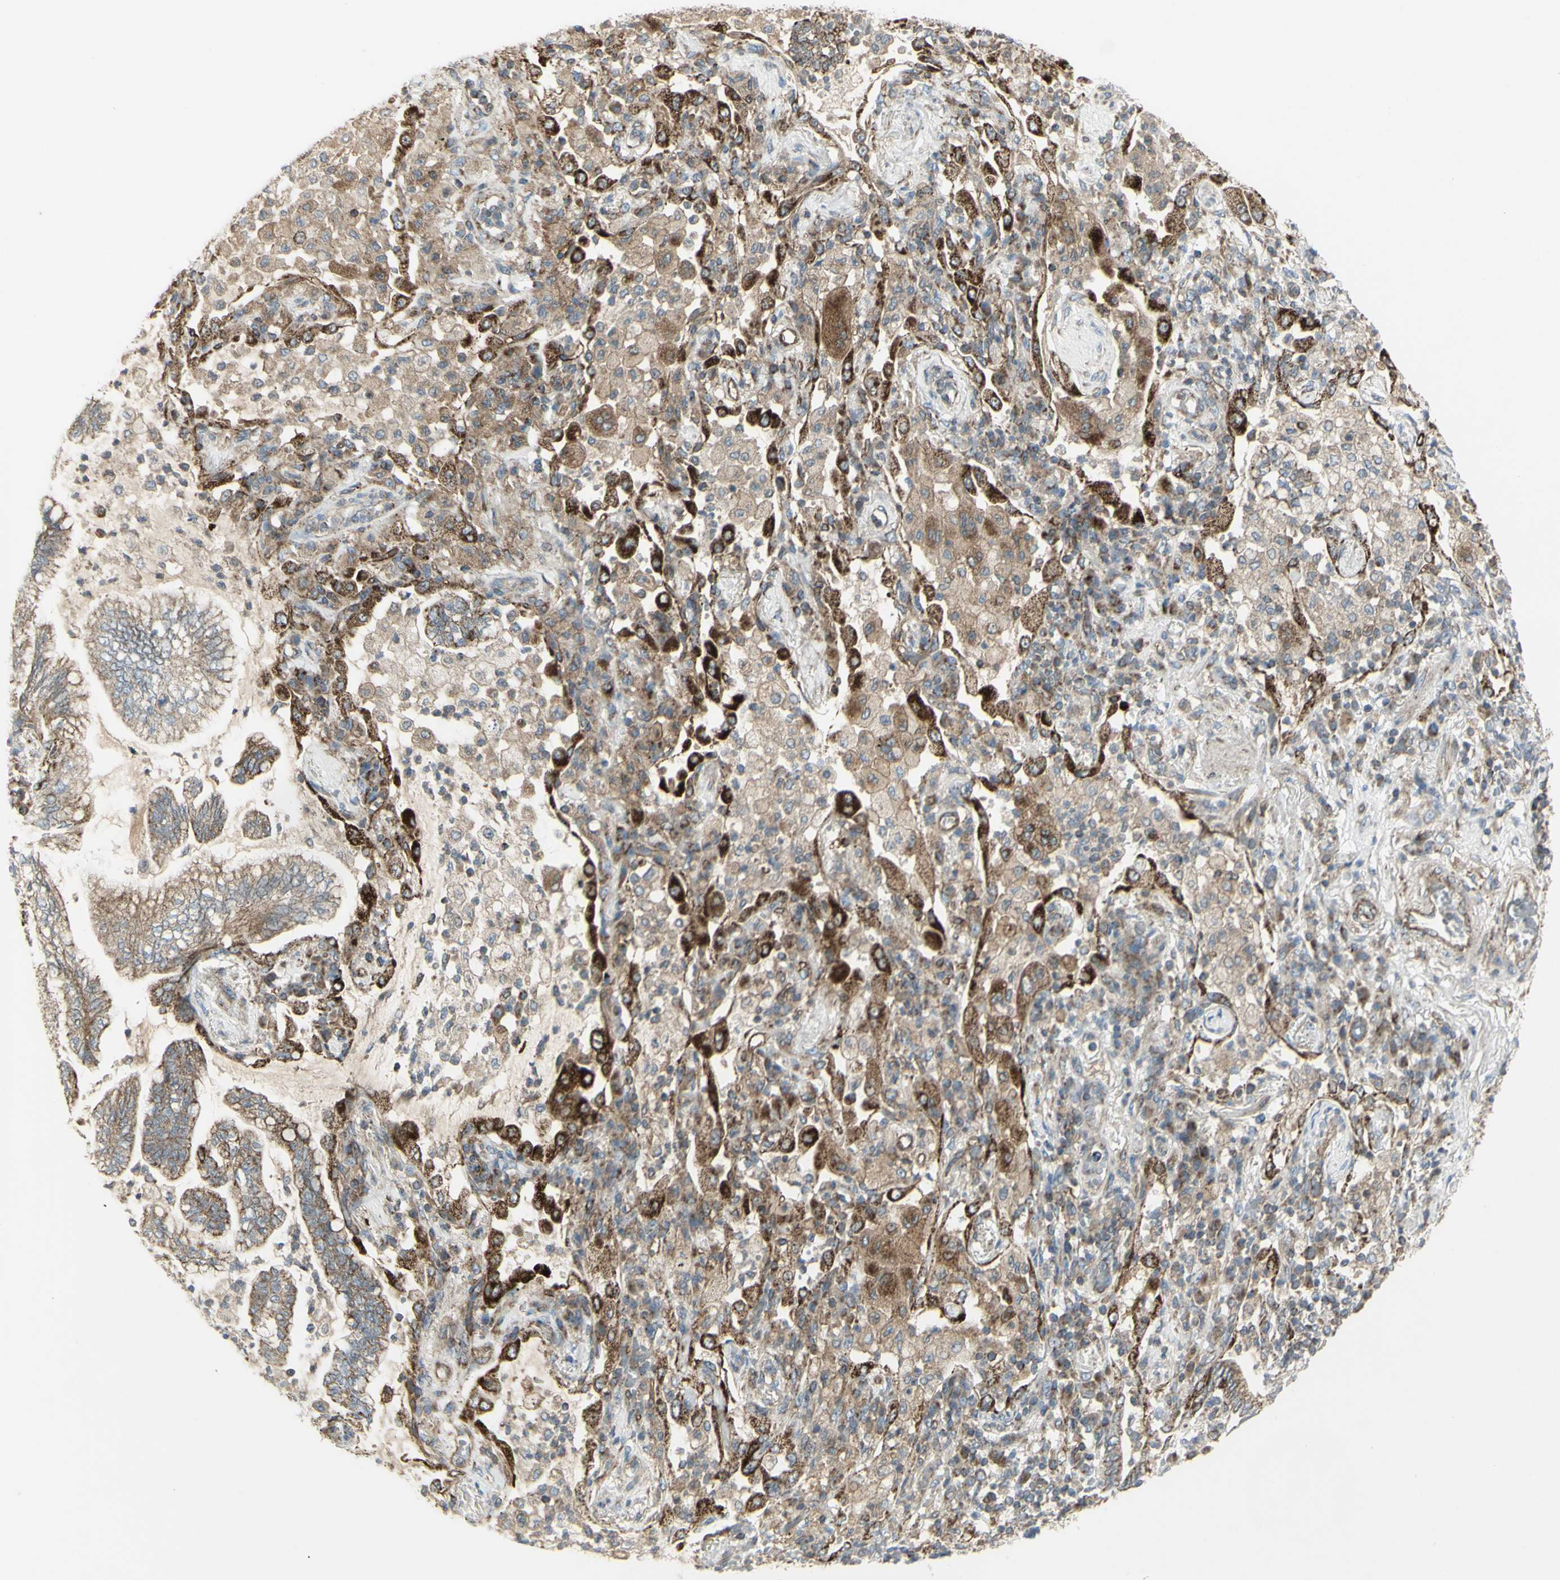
{"staining": {"intensity": "strong", "quantity": "25%-75%", "location": "cytoplasmic/membranous"}, "tissue": "lung cancer", "cell_type": "Tumor cells", "image_type": "cancer", "snomed": [{"axis": "morphology", "description": "Normal tissue, NOS"}, {"axis": "morphology", "description": "Adenocarcinoma, NOS"}, {"axis": "topography", "description": "Bronchus"}, {"axis": "topography", "description": "Lung"}], "caption": "Lung cancer tissue demonstrates strong cytoplasmic/membranous staining in approximately 25%-75% of tumor cells", "gene": "CYB5R1", "patient": {"sex": "female", "age": 70}}